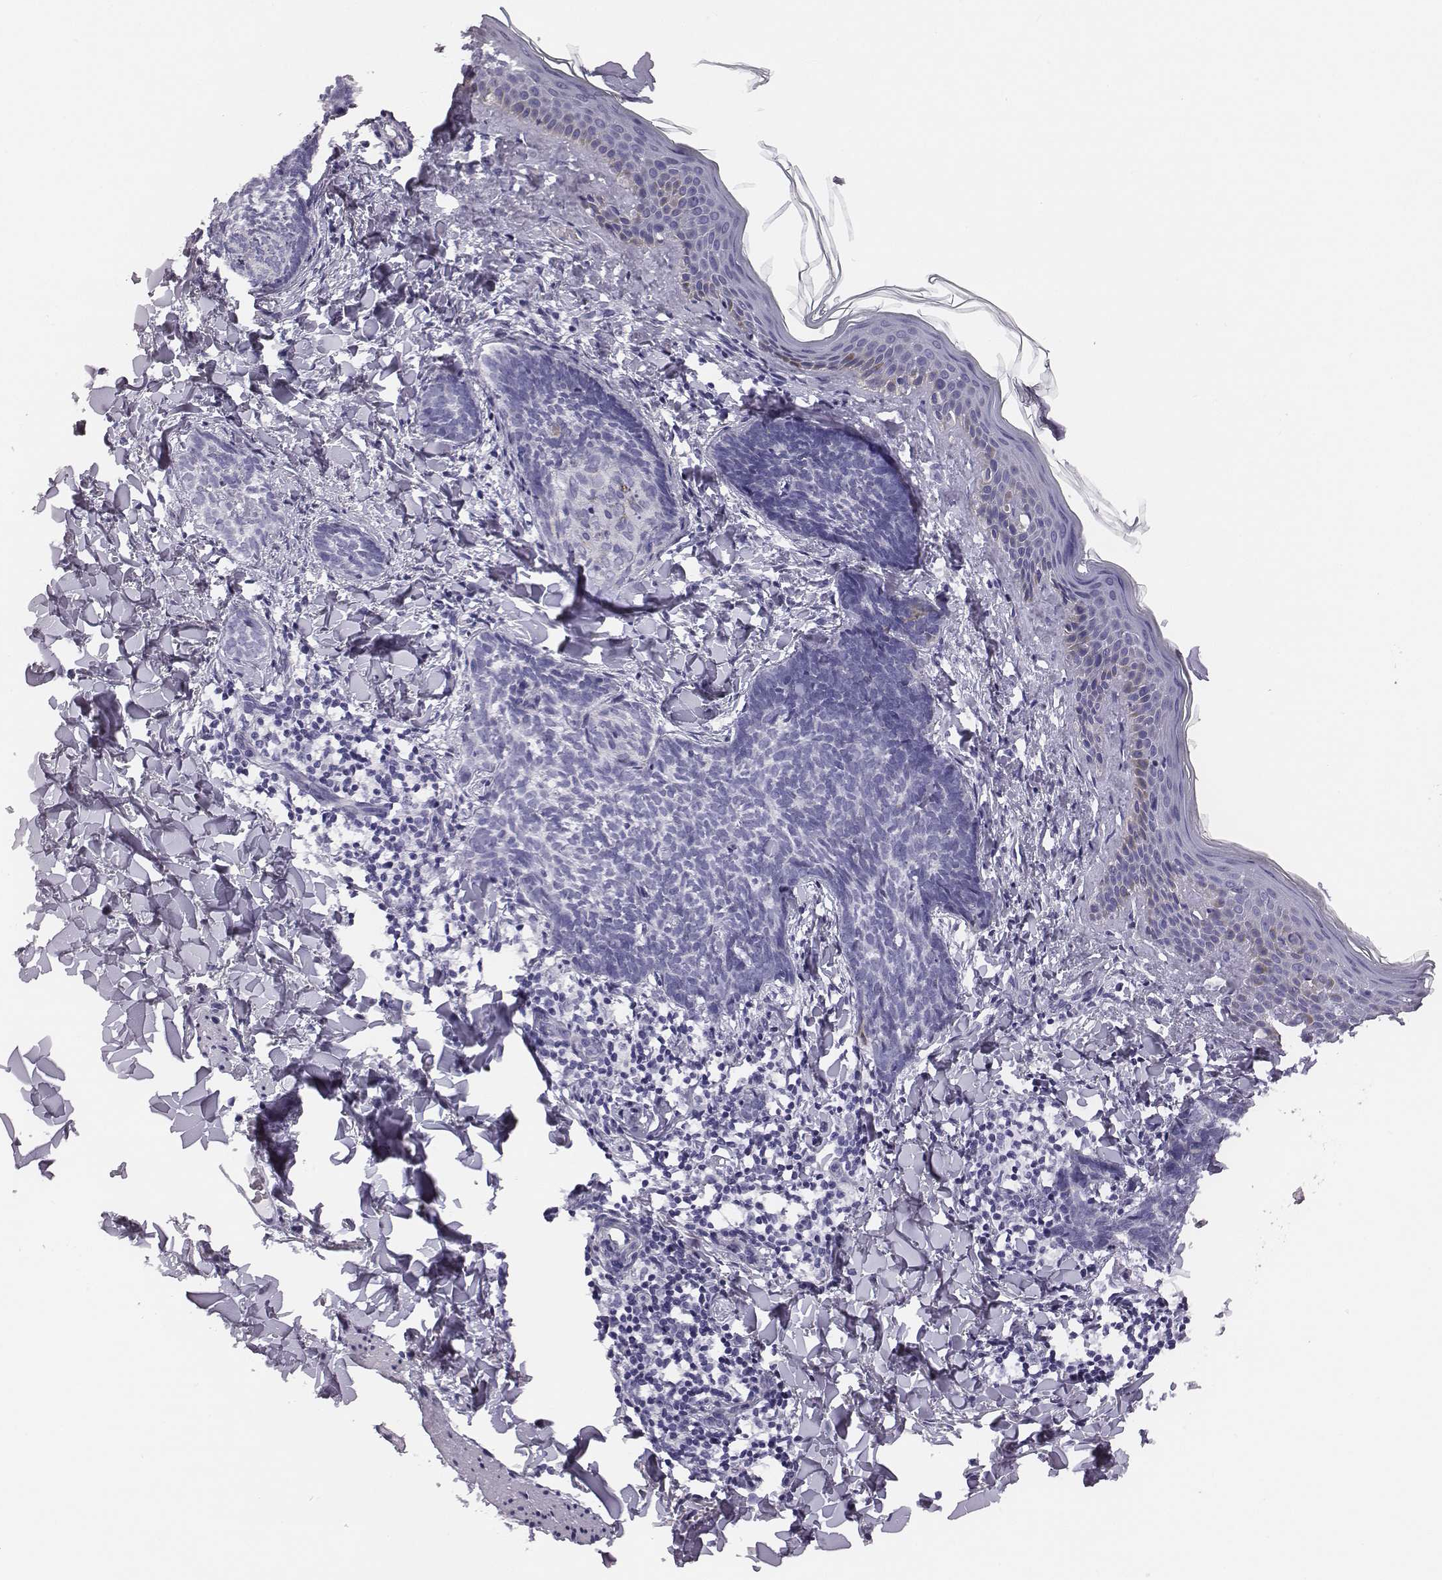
{"staining": {"intensity": "negative", "quantity": "none", "location": "none"}, "tissue": "skin cancer", "cell_type": "Tumor cells", "image_type": "cancer", "snomed": [{"axis": "morphology", "description": "Normal tissue, NOS"}, {"axis": "morphology", "description": "Basal cell carcinoma"}, {"axis": "topography", "description": "Skin"}], "caption": "An immunohistochemistry photomicrograph of skin cancer is shown. There is no staining in tumor cells of skin cancer.", "gene": "GUCA1A", "patient": {"sex": "male", "age": 46}}